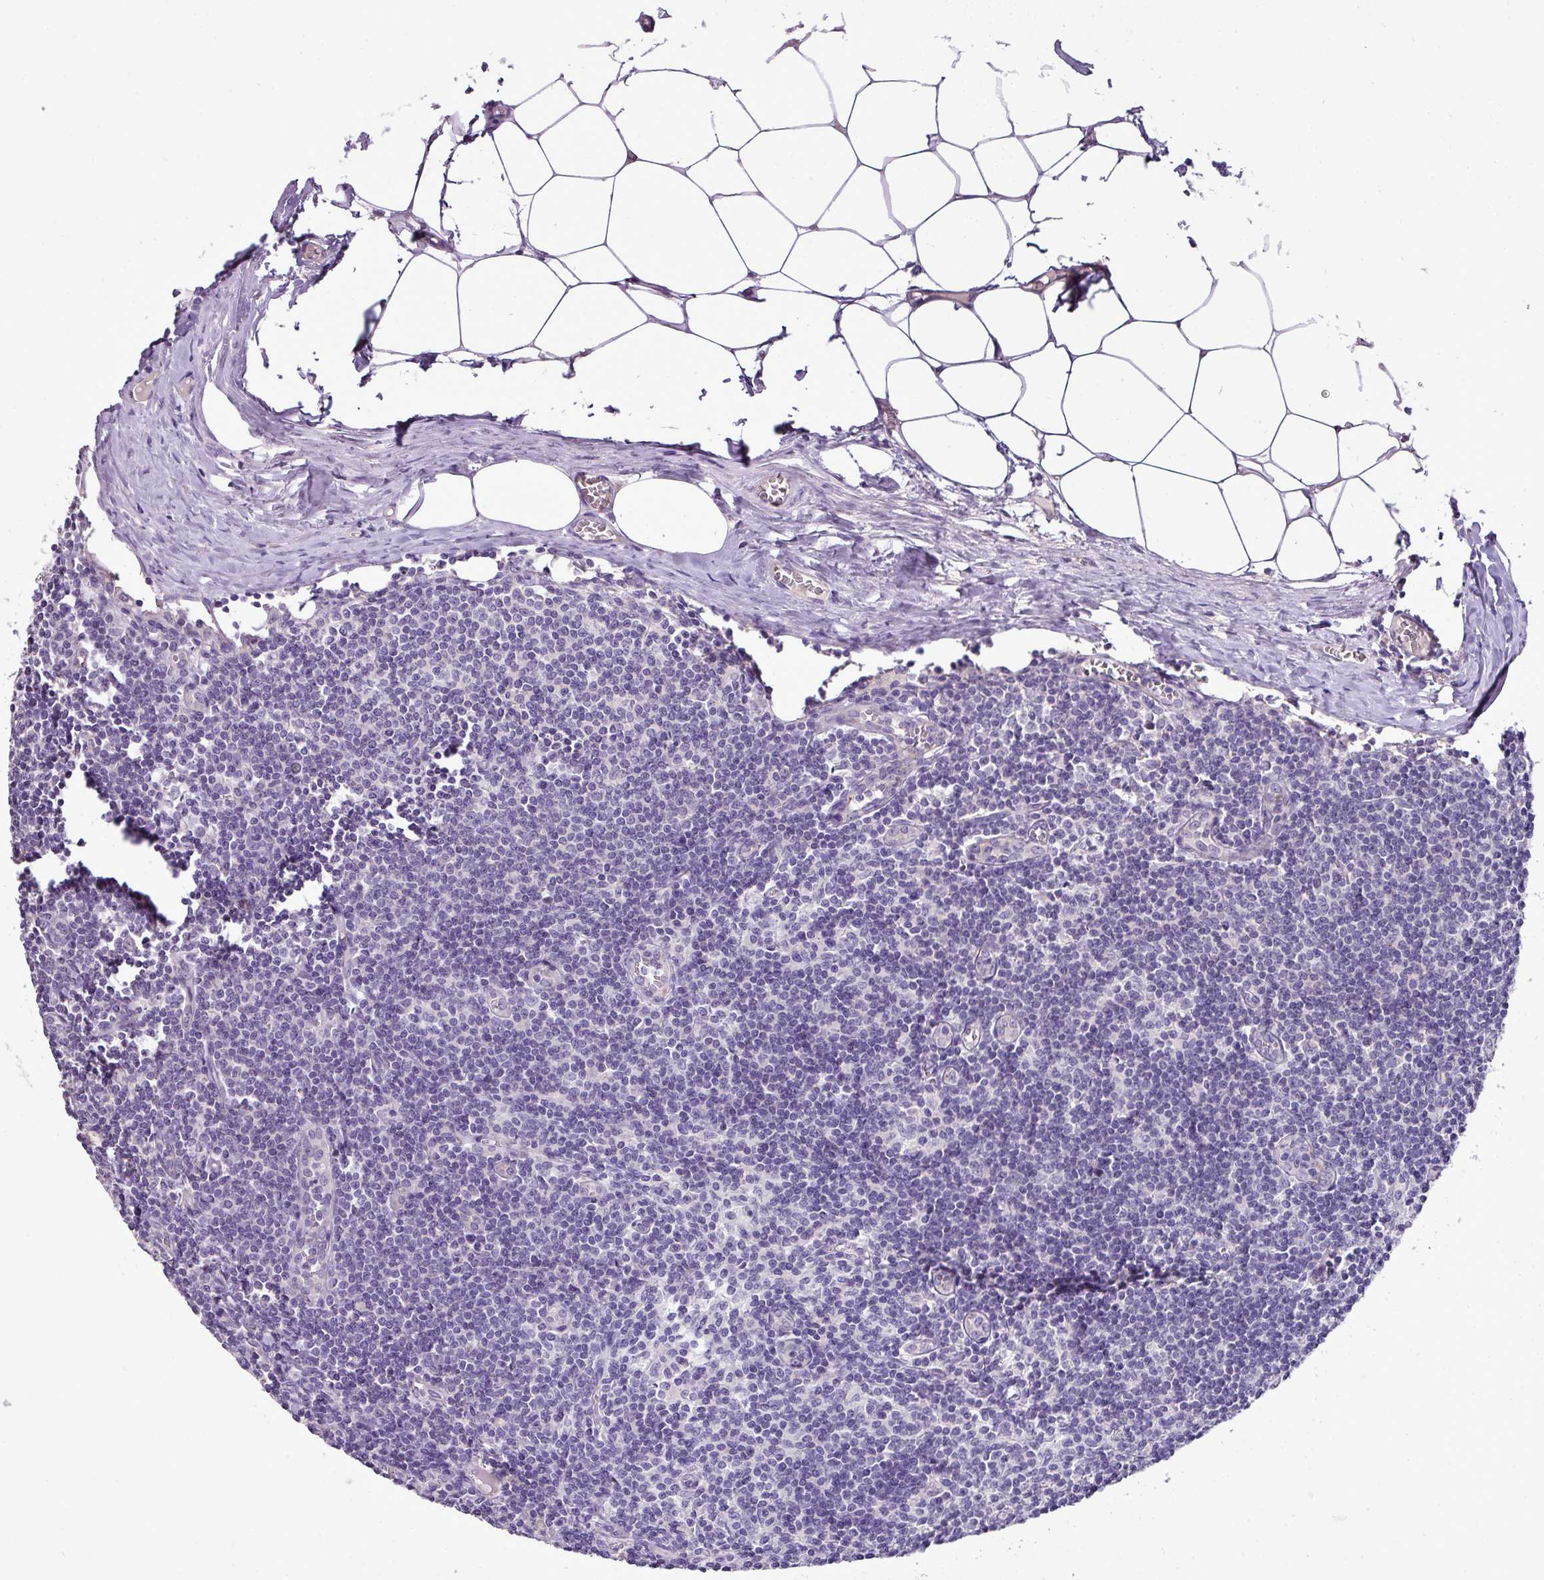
{"staining": {"intensity": "negative", "quantity": "none", "location": "none"}, "tissue": "lymph node", "cell_type": "Germinal center cells", "image_type": "normal", "snomed": [{"axis": "morphology", "description": "Normal tissue, NOS"}, {"axis": "topography", "description": "Lymph node"}], "caption": "Immunohistochemistry (IHC) histopathology image of normal lymph node stained for a protein (brown), which displays no staining in germinal center cells.", "gene": "BRINP2", "patient": {"sex": "female", "age": 59}}